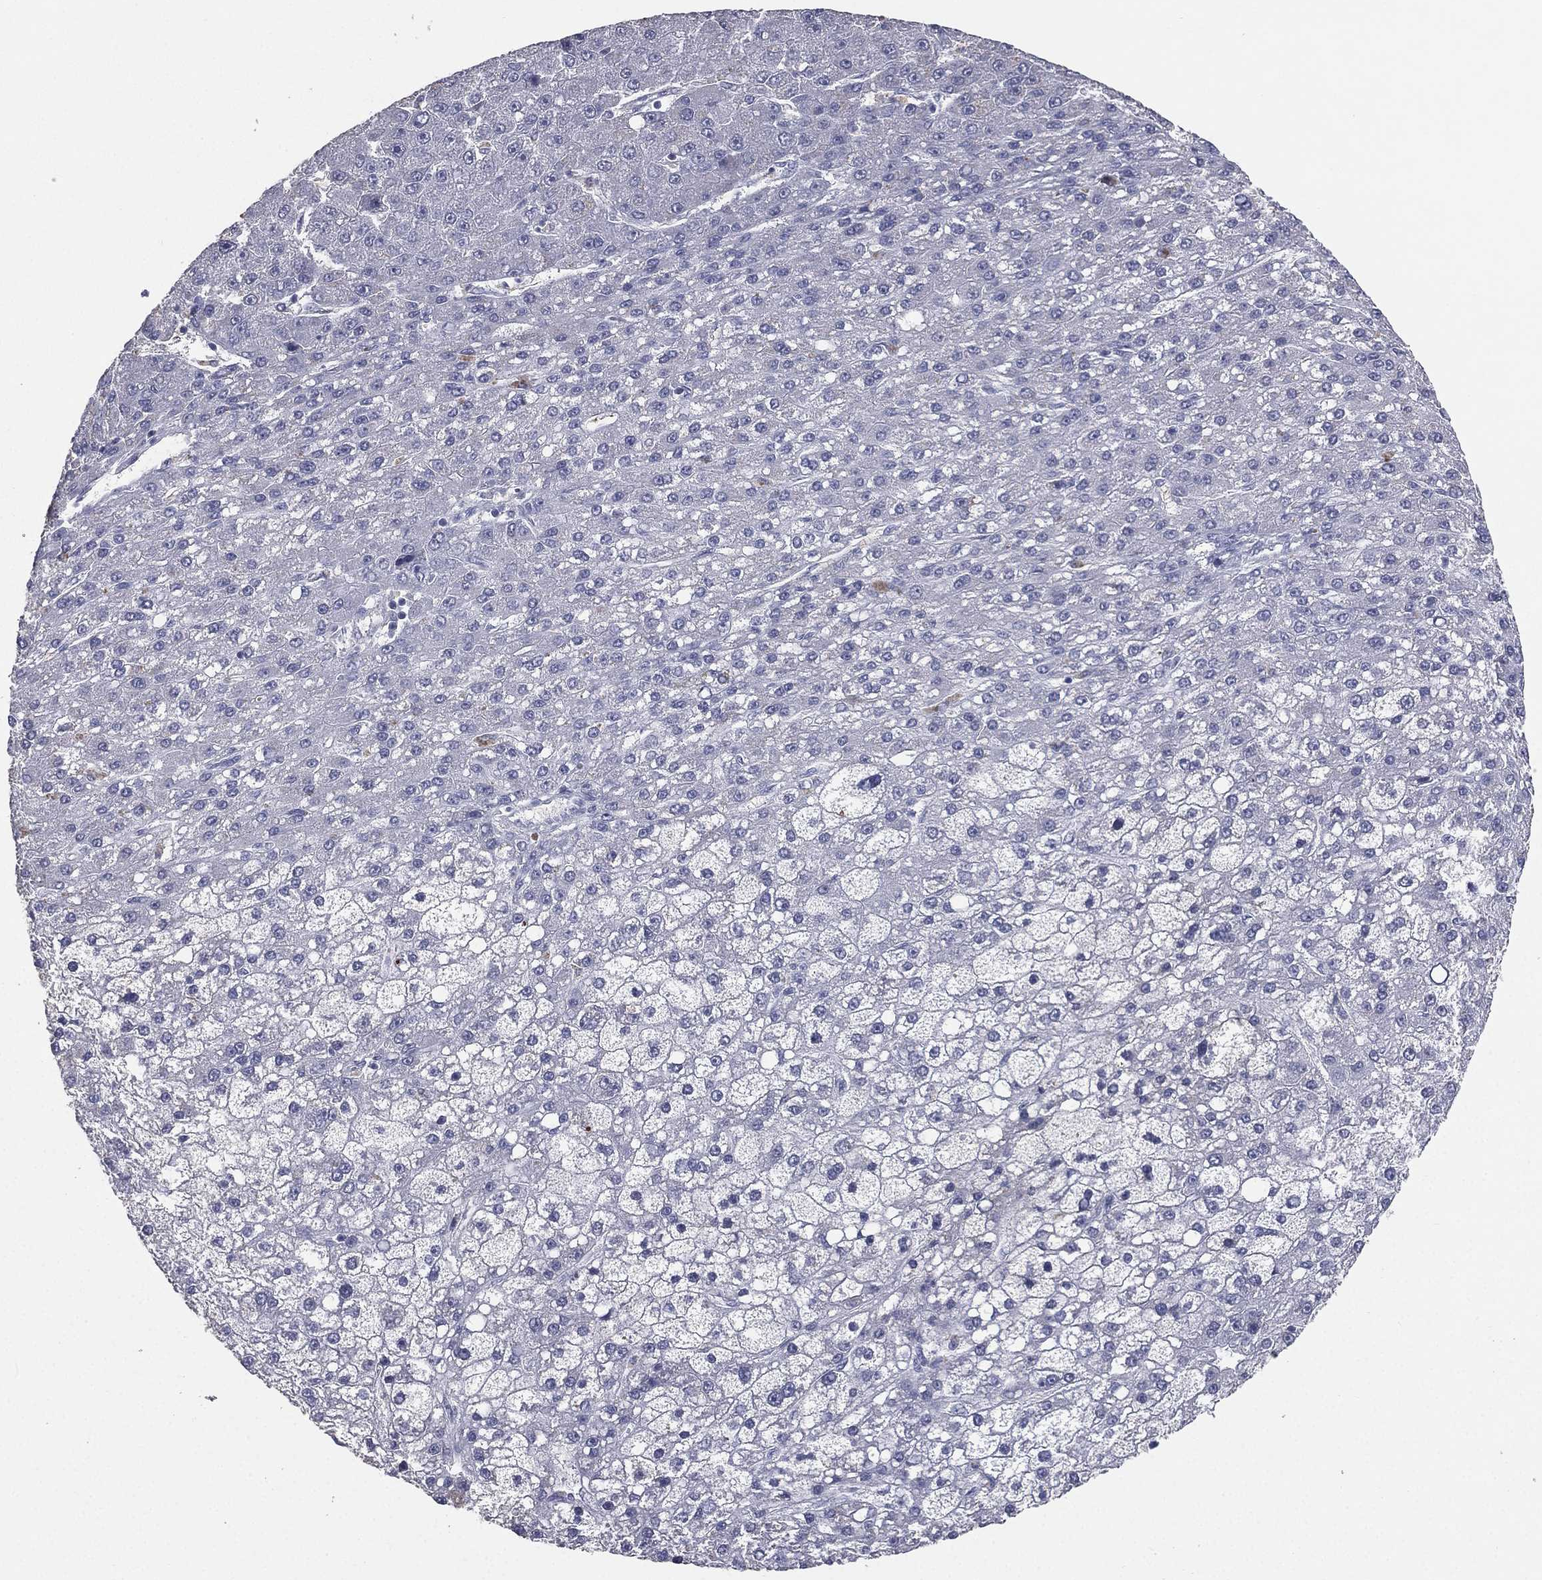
{"staining": {"intensity": "negative", "quantity": "none", "location": "none"}, "tissue": "liver cancer", "cell_type": "Tumor cells", "image_type": "cancer", "snomed": [{"axis": "morphology", "description": "Carcinoma, Hepatocellular, NOS"}, {"axis": "topography", "description": "Liver"}], "caption": "There is no significant expression in tumor cells of hepatocellular carcinoma (liver).", "gene": "ESX1", "patient": {"sex": "male", "age": 67}}